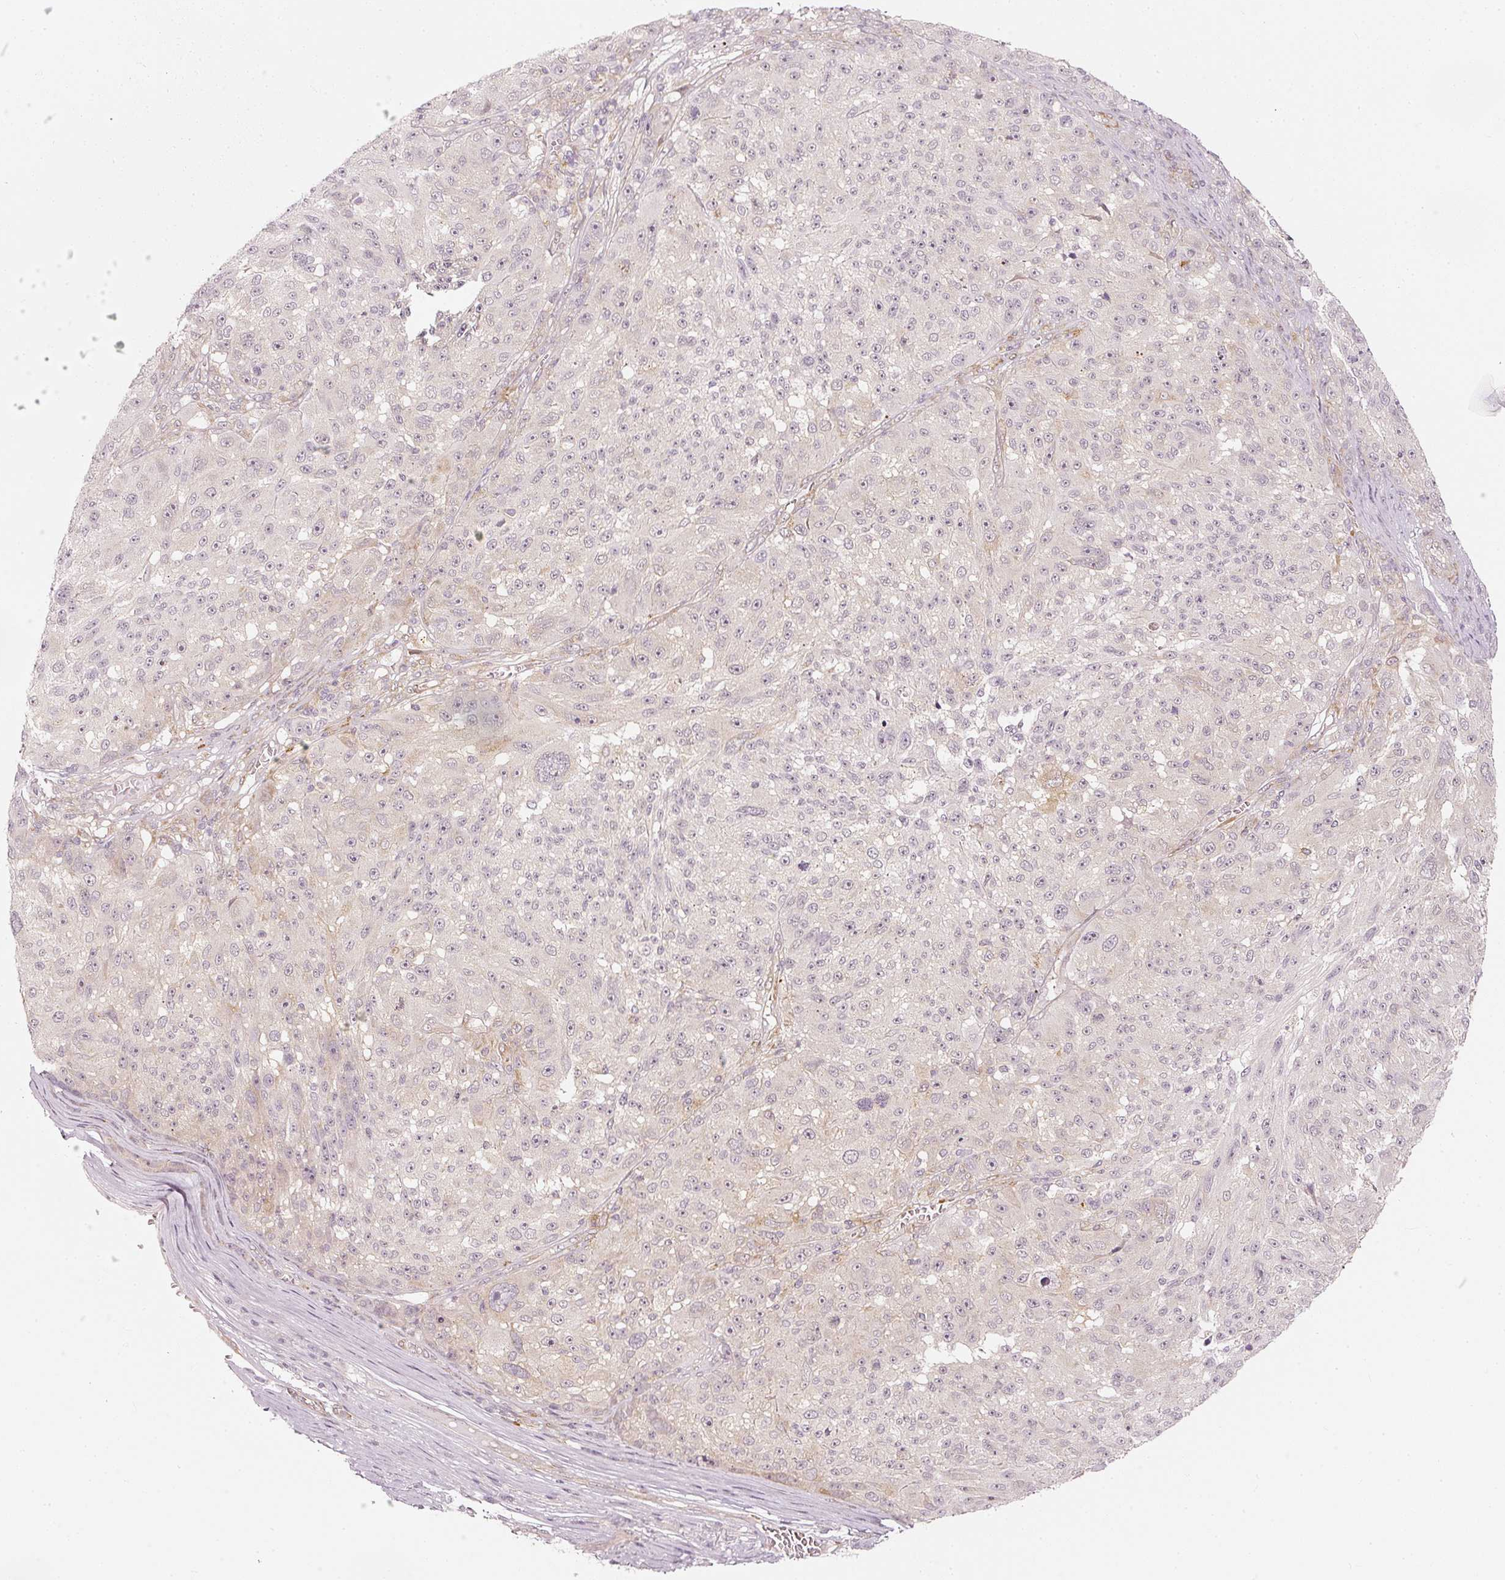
{"staining": {"intensity": "negative", "quantity": "none", "location": "none"}, "tissue": "melanoma", "cell_type": "Tumor cells", "image_type": "cancer", "snomed": [{"axis": "morphology", "description": "Malignant melanoma, NOS"}, {"axis": "topography", "description": "Skin"}], "caption": "Protein analysis of malignant melanoma displays no significant positivity in tumor cells.", "gene": "DRD2", "patient": {"sex": "male", "age": 53}}